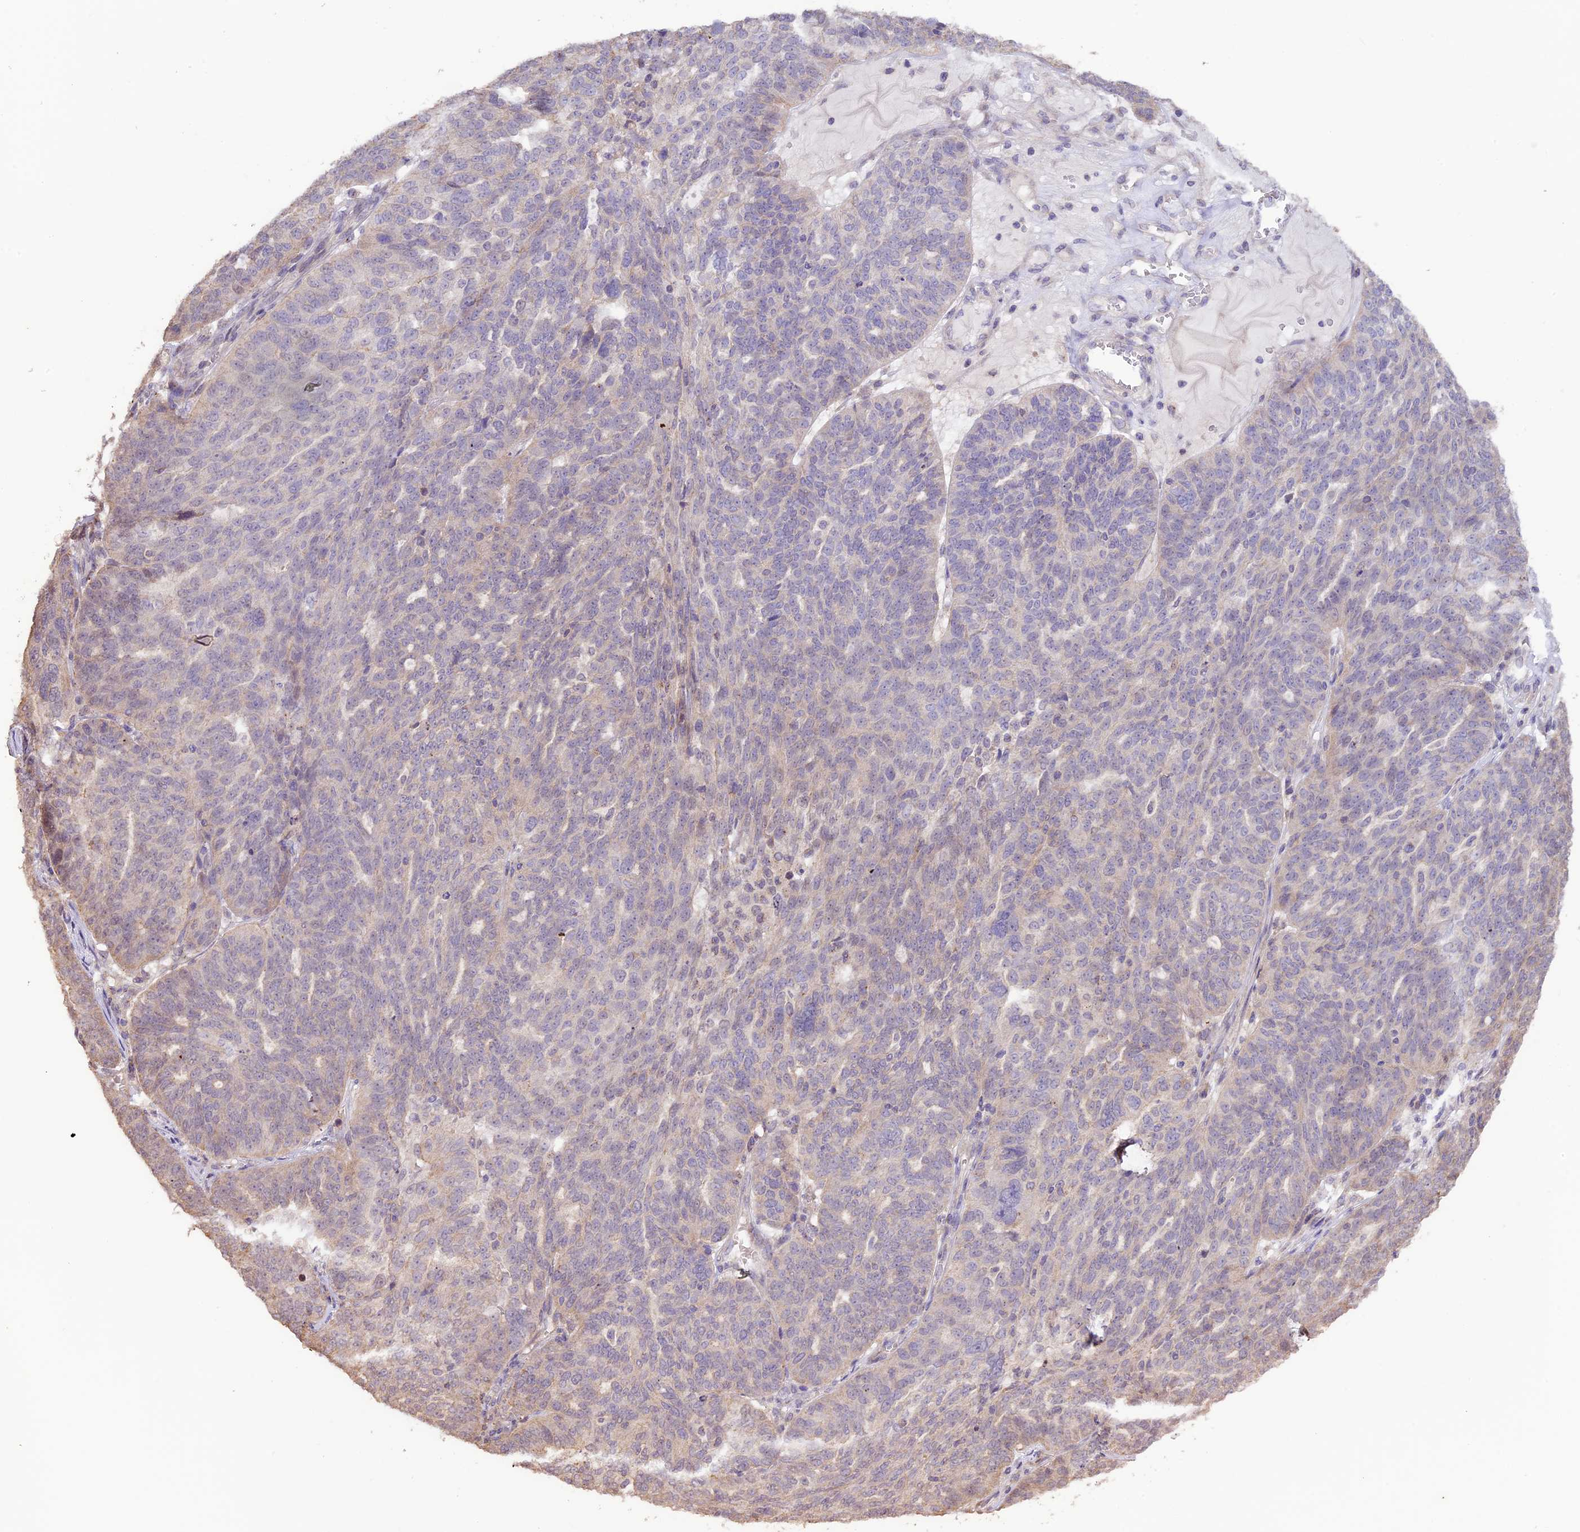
{"staining": {"intensity": "weak", "quantity": "<25%", "location": "cytoplasmic/membranous"}, "tissue": "ovarian cancer", "cell_type": "Tumor cells", "image_type": "cancer", "snomed": [{"axis": "morphology", "description": "Cystadenocarcinoma, serous, NOS"}, {"axis": "topography", "description": "Ovary"}], "caption": "Ovarian cancer (serous cystadenocarcinoma) was stained to show a protein in brown. There is no significant positivity in tumor cells.", "gene": "BCAS4", "patient": {"sex": "female", "age": 59}}